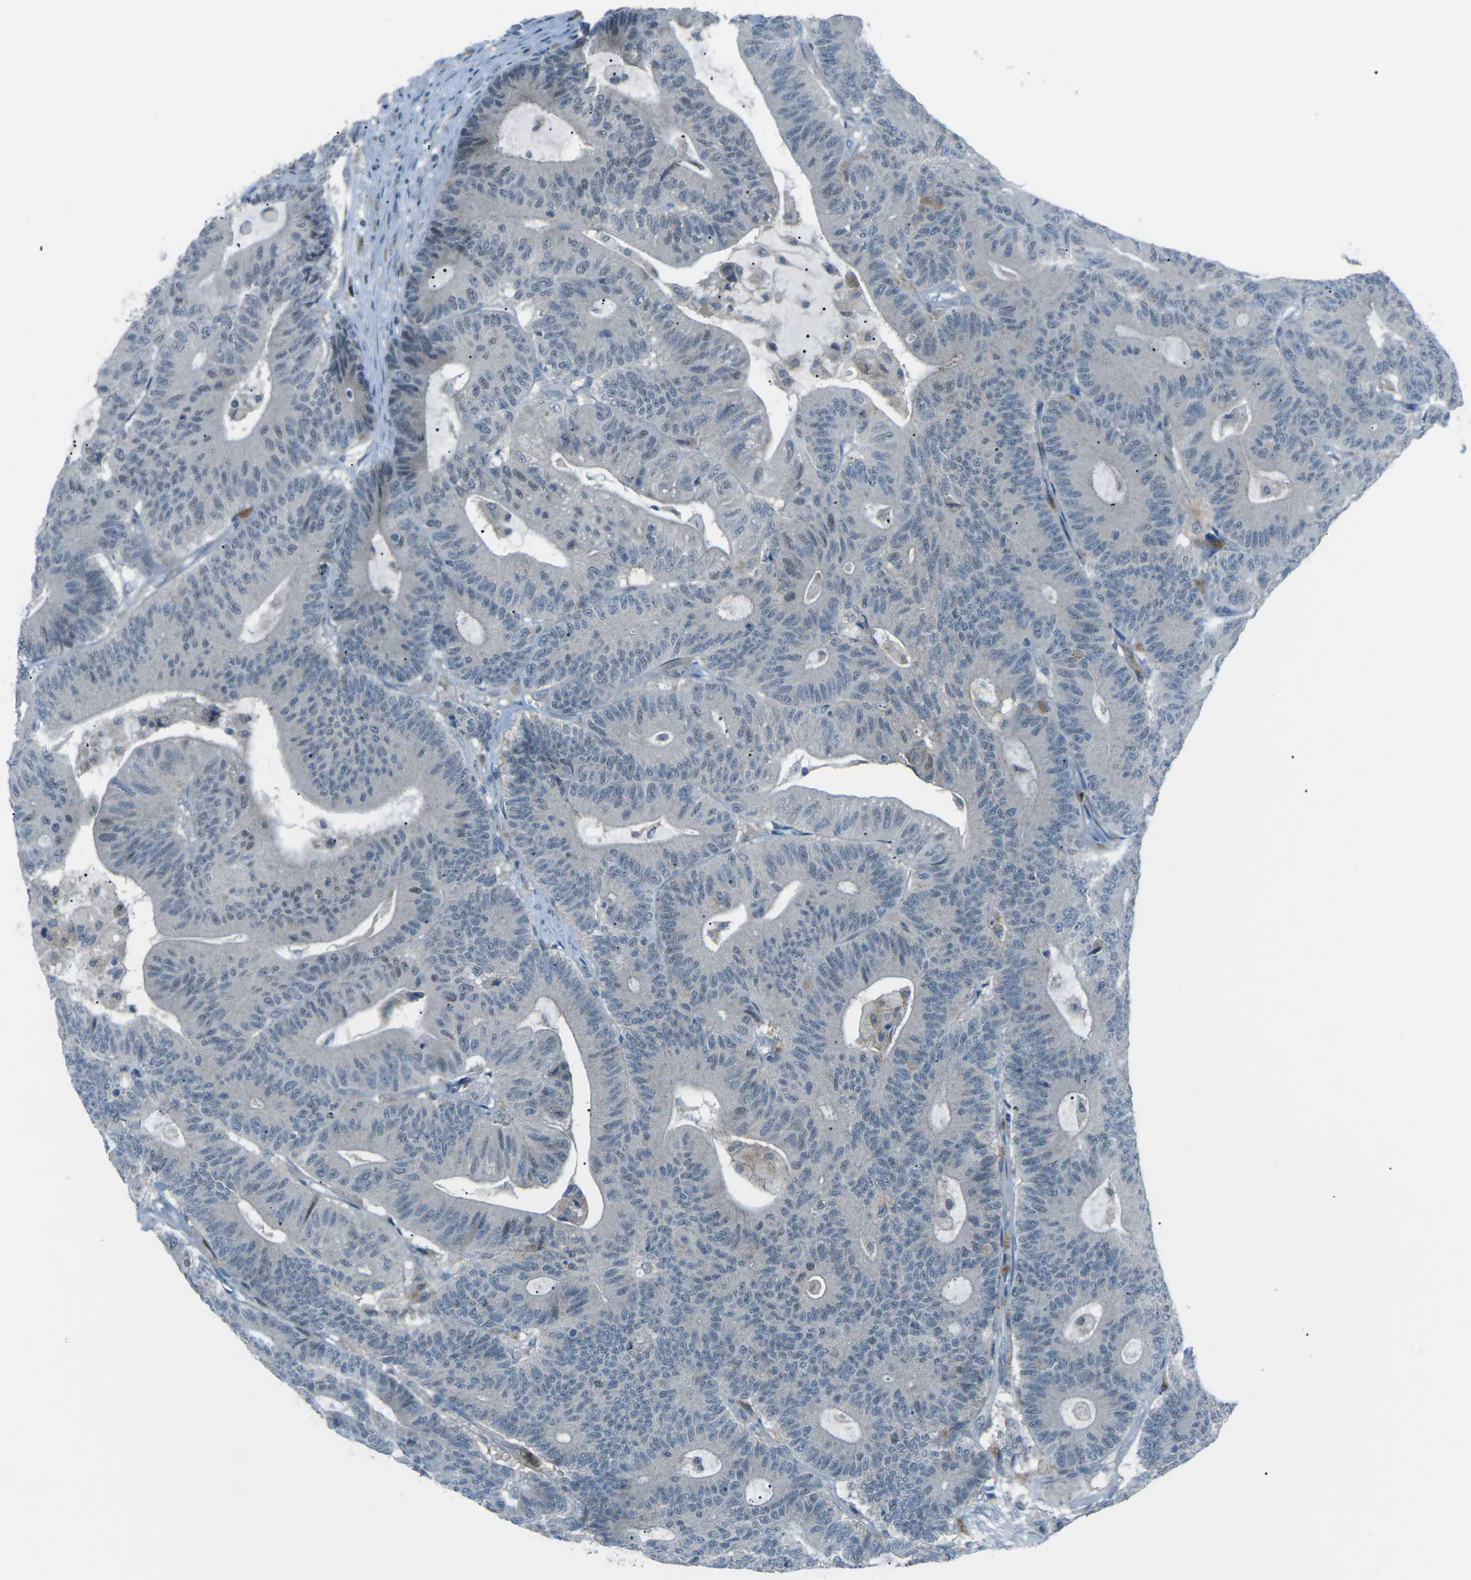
{"staining": {"intensity": "negative", "quantity": "none", "location": "none"}, "tissue": "colorectal cancer", "cell_type": "Tumor cells", "image_type": "cancer", "snomed": [{"axis": "morphology", "description": "Adenocarcinoma, NOS"}, {"axis": "topography", "description": "Colon"}], "caption": "Adenocarcinoma (colorectal) was stained to show a protein in brown. There is no significant positivity in tumor cells. Brightfield microscopy of immunohistochemistry stained with DAB (brown) and hematoxylin (blue), captured at high magnification.", "gene": "PRKCA", "patient": {"sex": "female", "age": 84}}